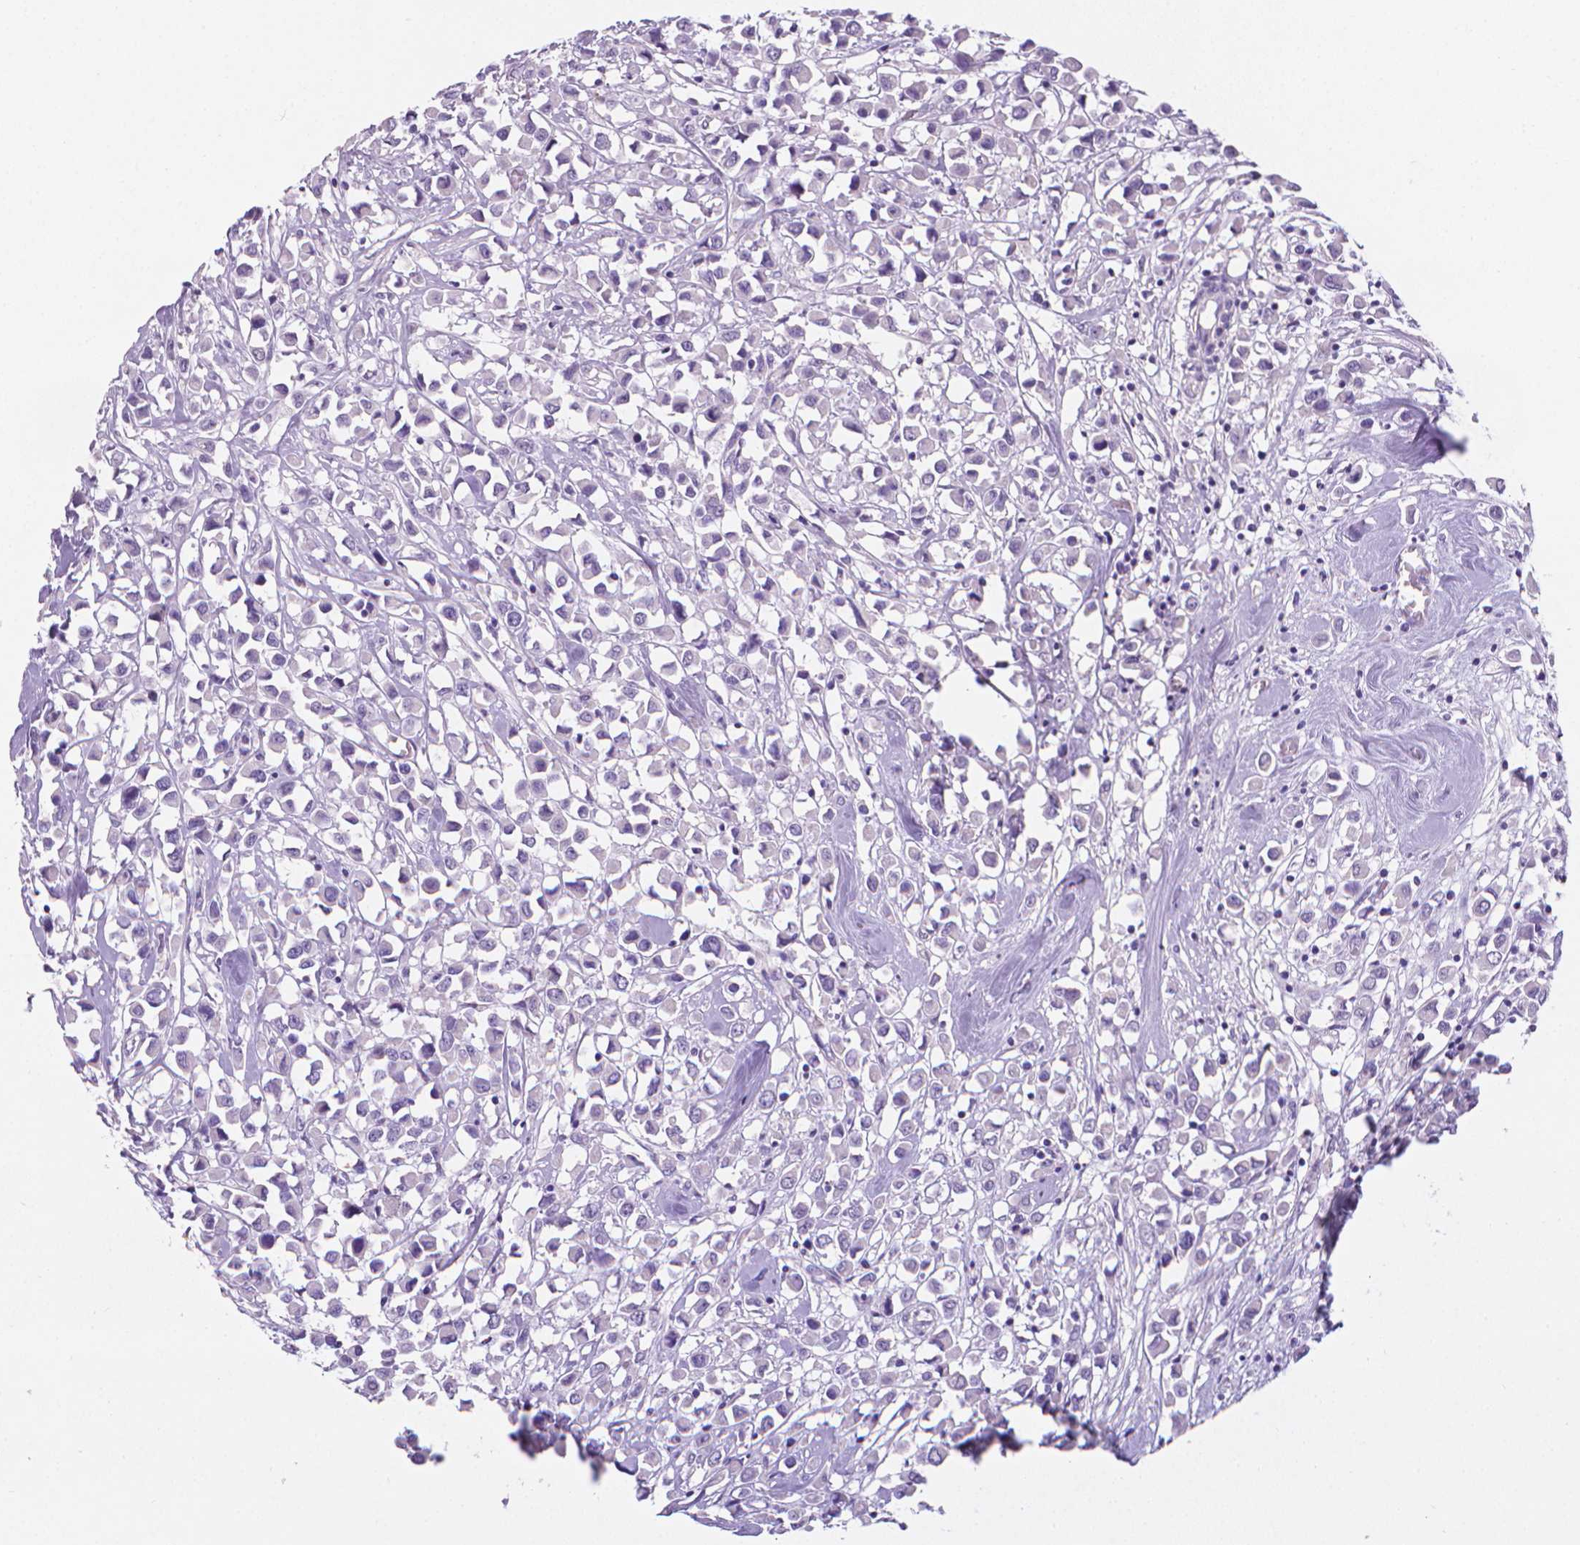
{"staining": {"intensity": "negative", "quantity": "none", "location": "none"}, "tissue": "breast cancer", "cell_type": "Tumor cells", "image_type": "cancer", "snomed": [{"axis": "morphology", "description": "Duct carcinoma"}, {"axis": "topography", "description": "Breast"}], "caption": "A photomicrograph of breast cancer stained for a protein displays no brown staining in tumor cells.", "gene": "XPNPEP2", "patient": {"sex": "female", "age": 61}}